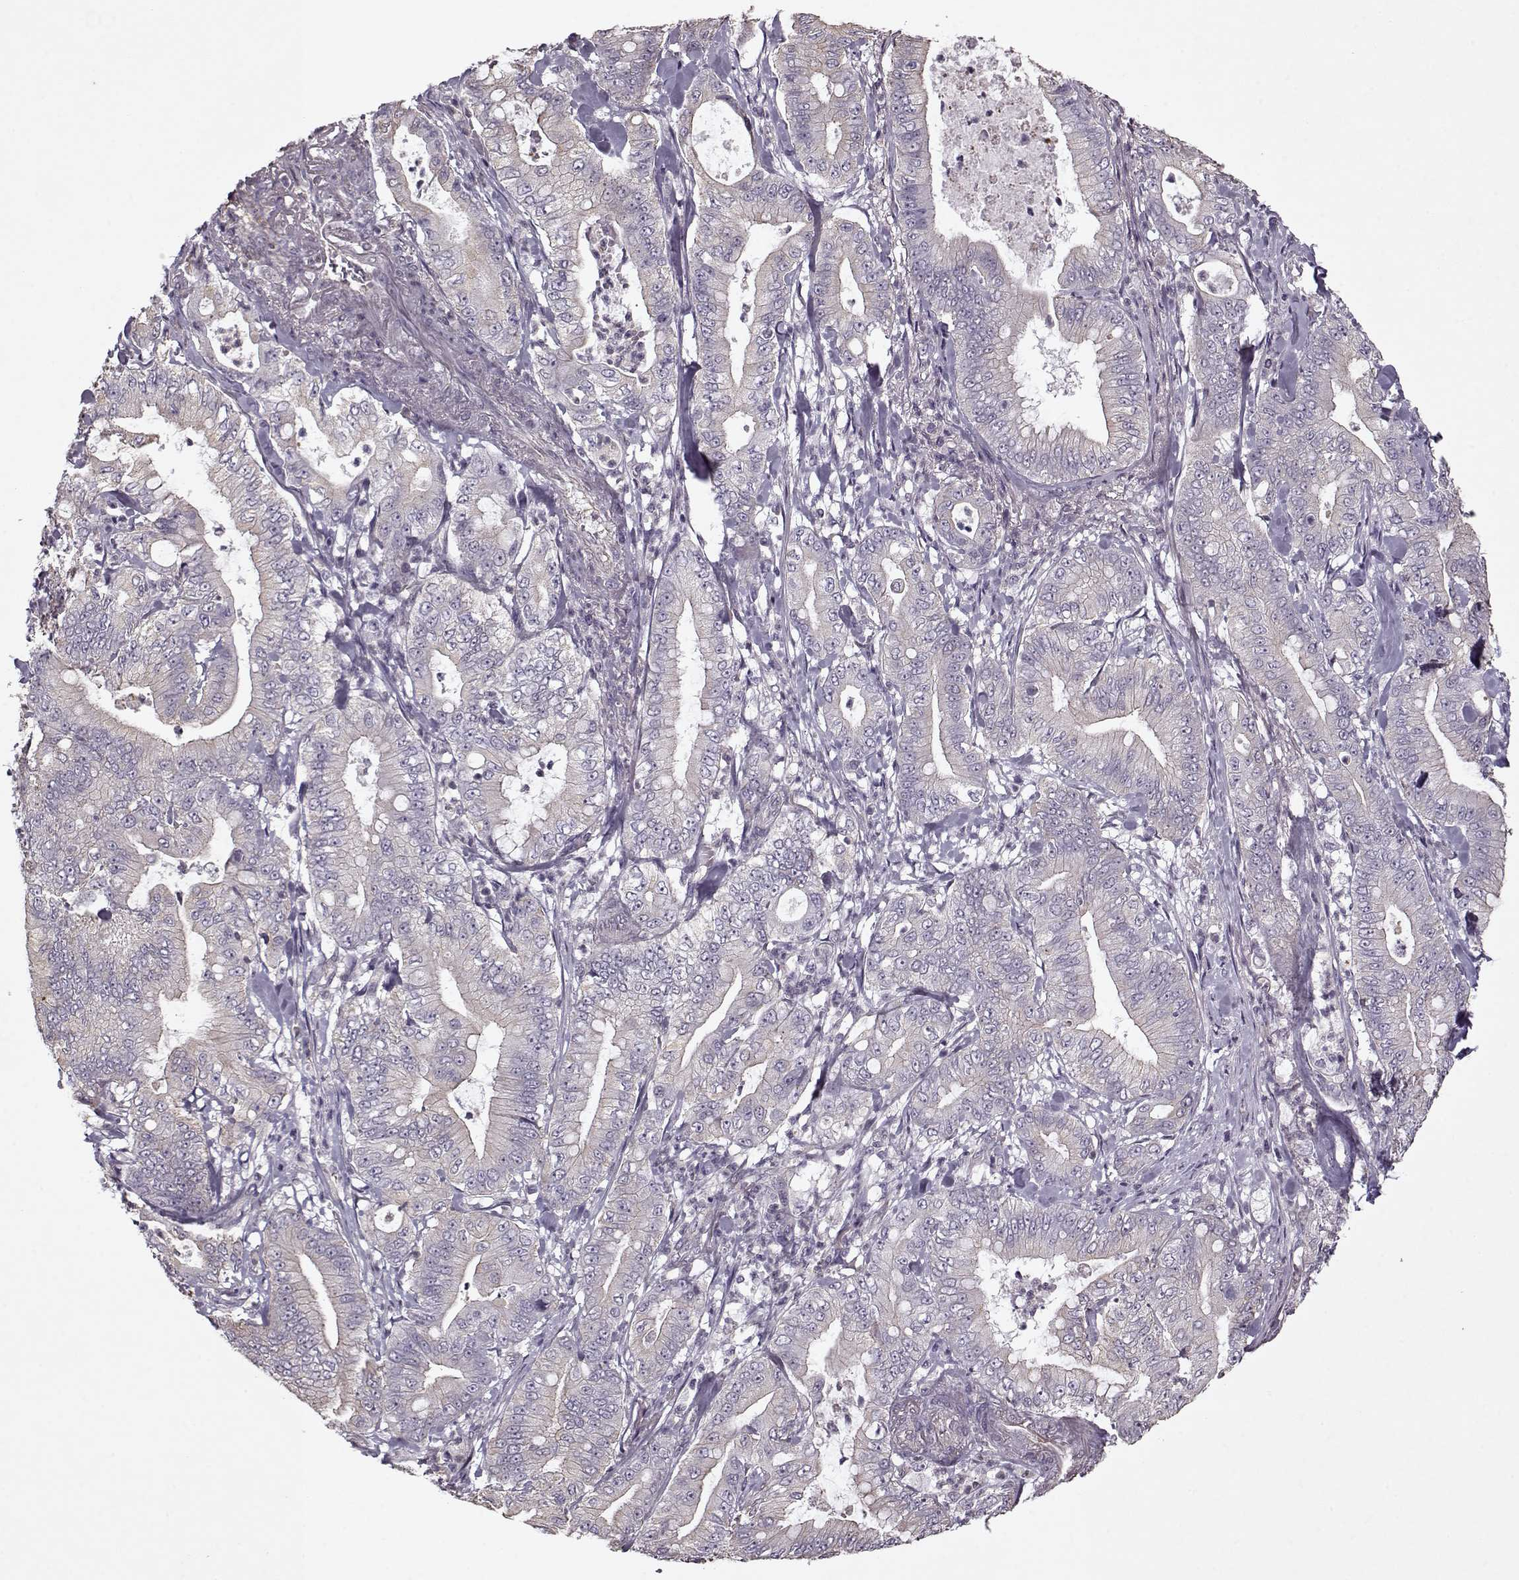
{"staining": {"intensity": "negative", "quantity": "none", "location": "none"}, "tissue": "pancreatic cancer", "cell_type": "Tumor cells", "image_type": "cancer", "snomed": [{"axis": "morphology", "description": "Adenocarcinoma, NOS"}, {"axis": "topography", "description": "Pancreas"}], "caption": "High power microscopy photomicrograph of an immunohistochemistry histopathology image of pancreatic cancer (adenocarcinoma), revealing no significant expression in tumor cells. Brightfield microscopy of immunohistochemistry stained with DAB (brown) and hematoxylin (blue), captured at high magnification.", "gene": "KRT9", "patient": {"sex": "male", "age": 71}}